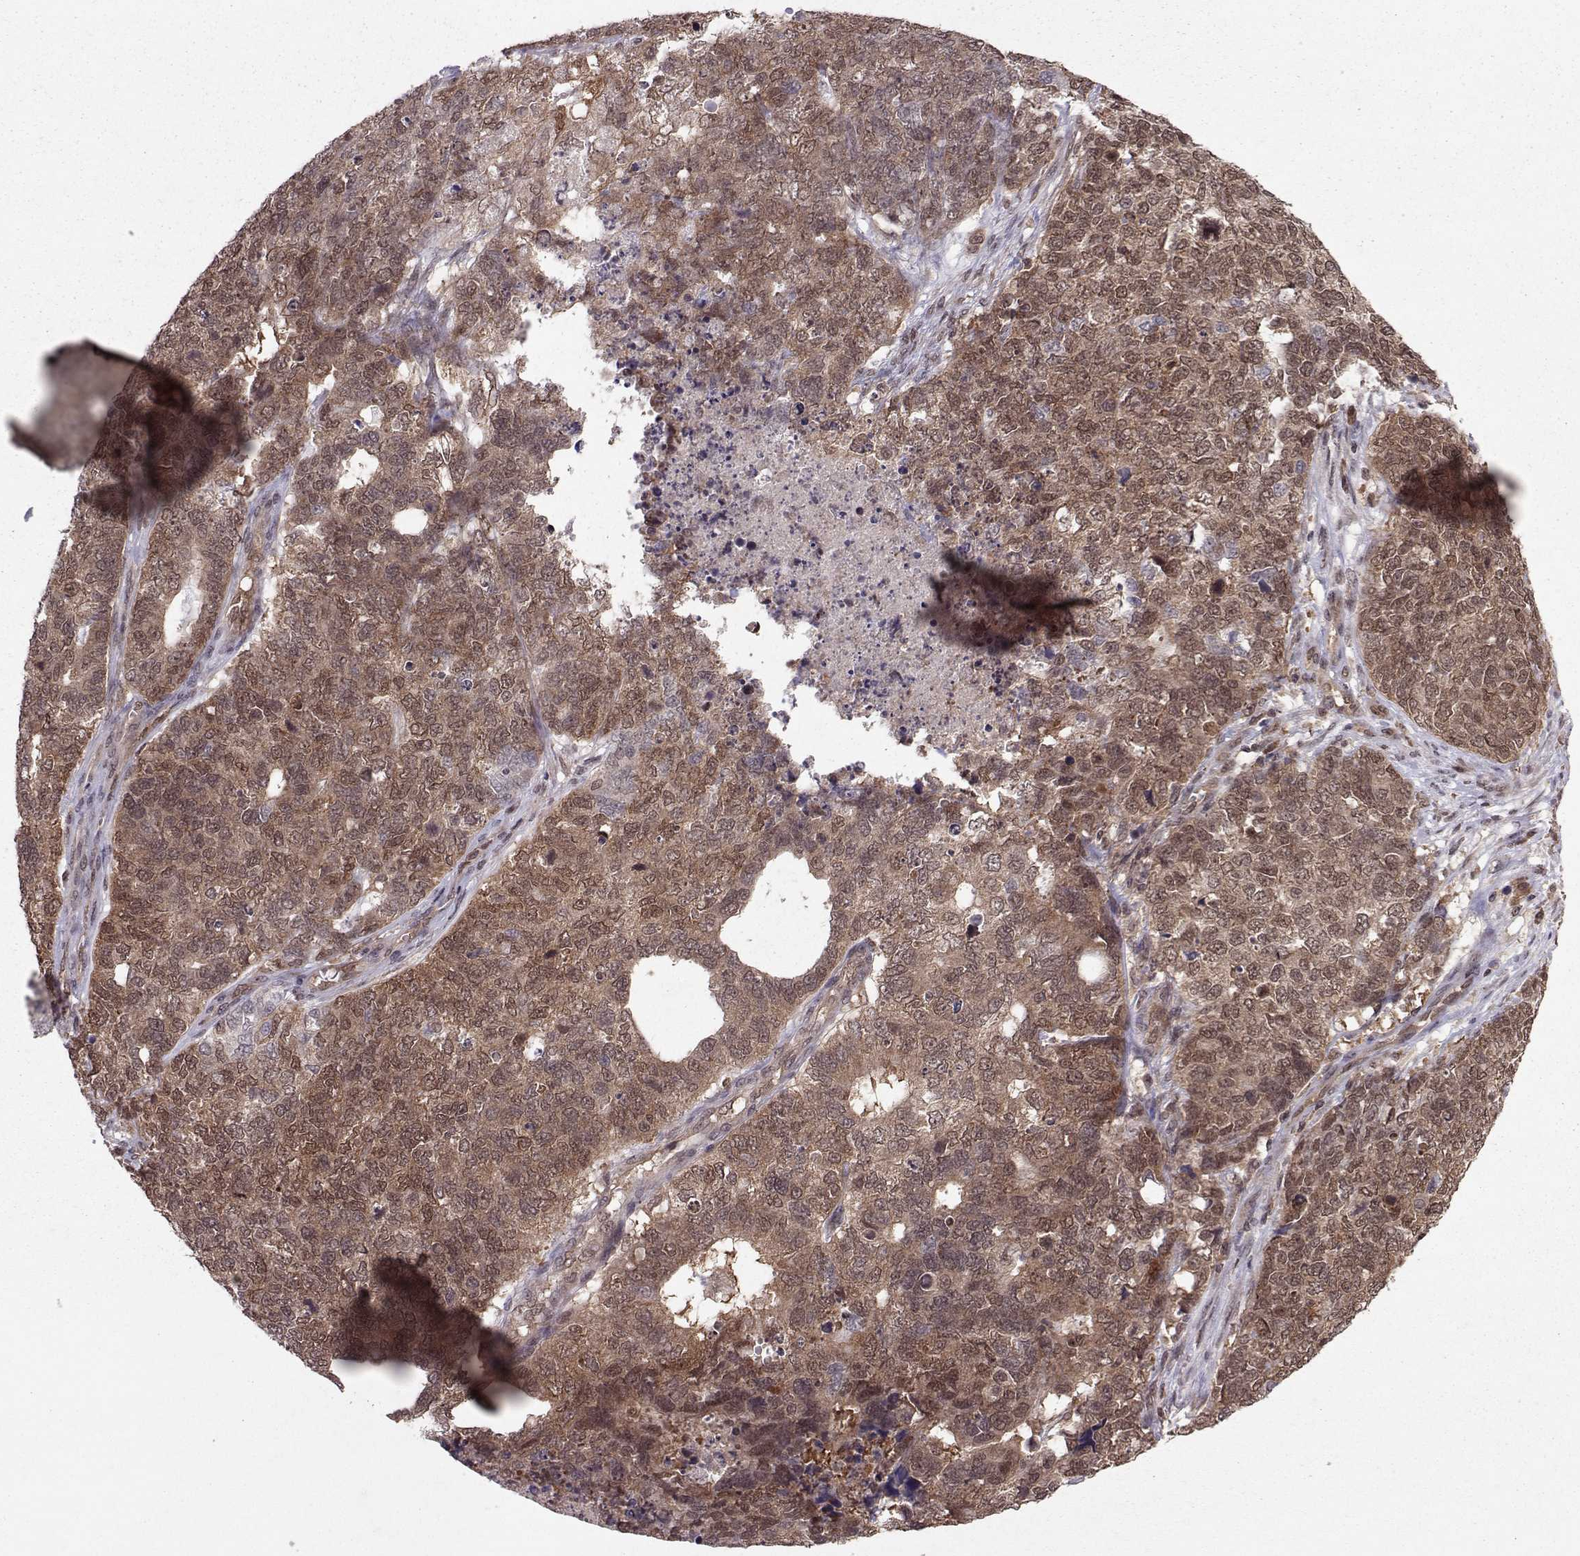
{"staining": {"intensity": "moderate", "quantity": ">75%", "location": "cytoplasmic/membranous"}, "tissue": "cervical cancer", "cell_type": "Tumor cells", "image_type": "cancer", "snomed": [{"axis": "morphology", "description": "Squamous cell carcinoma, NOS"}, {"axis": "topography", "description": "Cervix"}], "caption": "IHC staining of squamous cell carcinoma (cervical), which demonstrates medium levels of moderate cytoplasmic/membranous staining in approximately >75% of tumor cells indicating moderate cytoplasmic/membranous protein expression. The staining was performed using DAB (brown) for protein detection and nuclei were counterstained in hematoxylin (blue).", "gene": "PPP2R2A", "patient": {"sex": "female", "age": 63}}